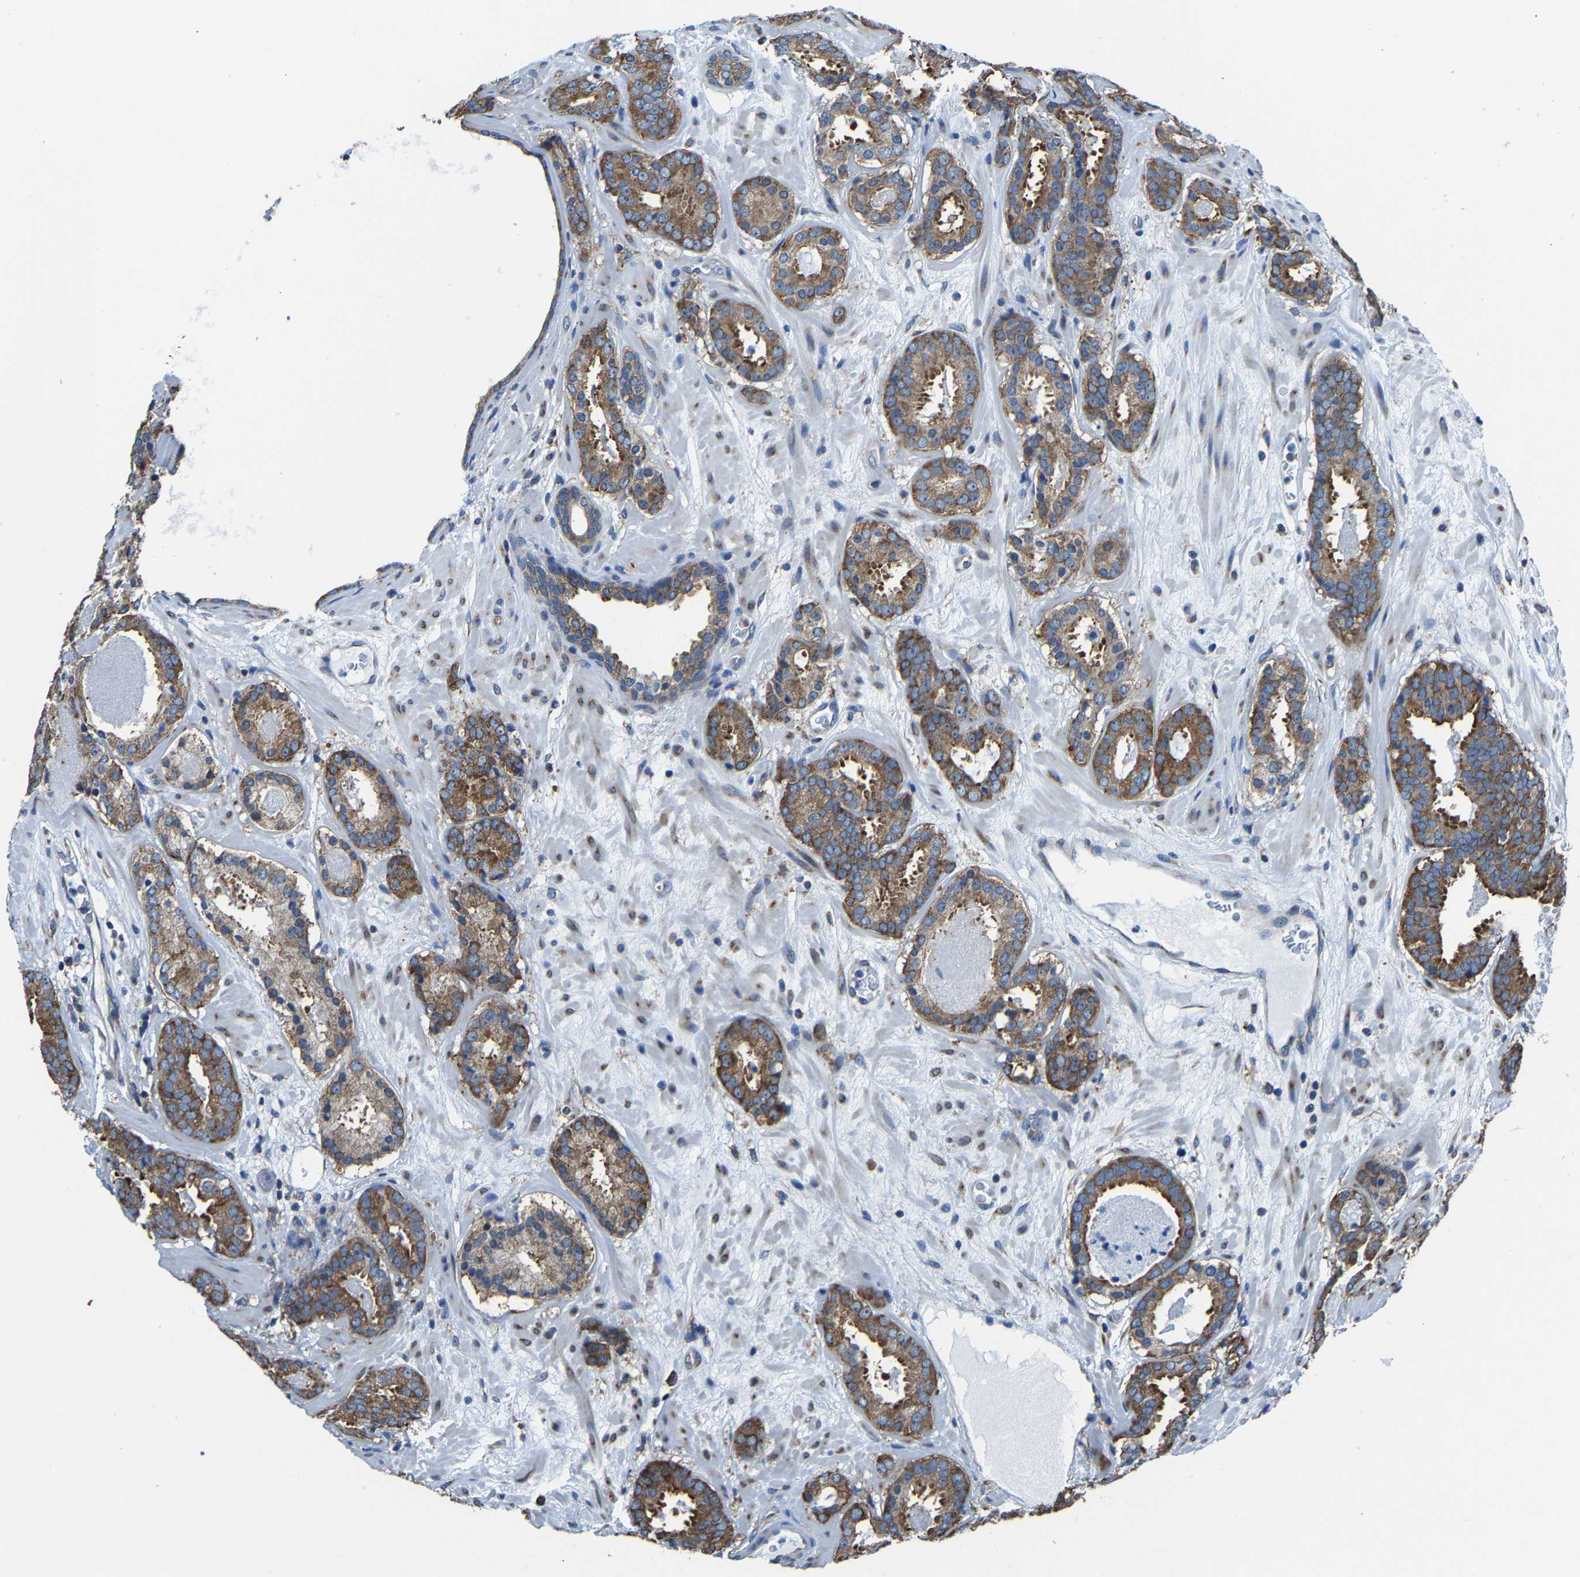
{"staining": {"intensity": "strong", "quantity": ">75%", "location": "cytoplasmic/membranous"}, "tissue": "prostate cancer", "cell_type": "Tumor cells", "image_type": "cancer", "snomed": [{"axis": "morphology", "description": "Adenocarcinoma, Low grade"}, {"axis": "topography", "description": "Prostate"}], "caption": "Protein analysis of prostate cancer tissue demonstrates strong cytoplasmic/membranous expression in about >75% of tumor cells. (DAB IHC, brown staining for protein, blue staining for nuclei).", "gene": "G3BP2", "patient": {"sex": "male", "age": 69}}